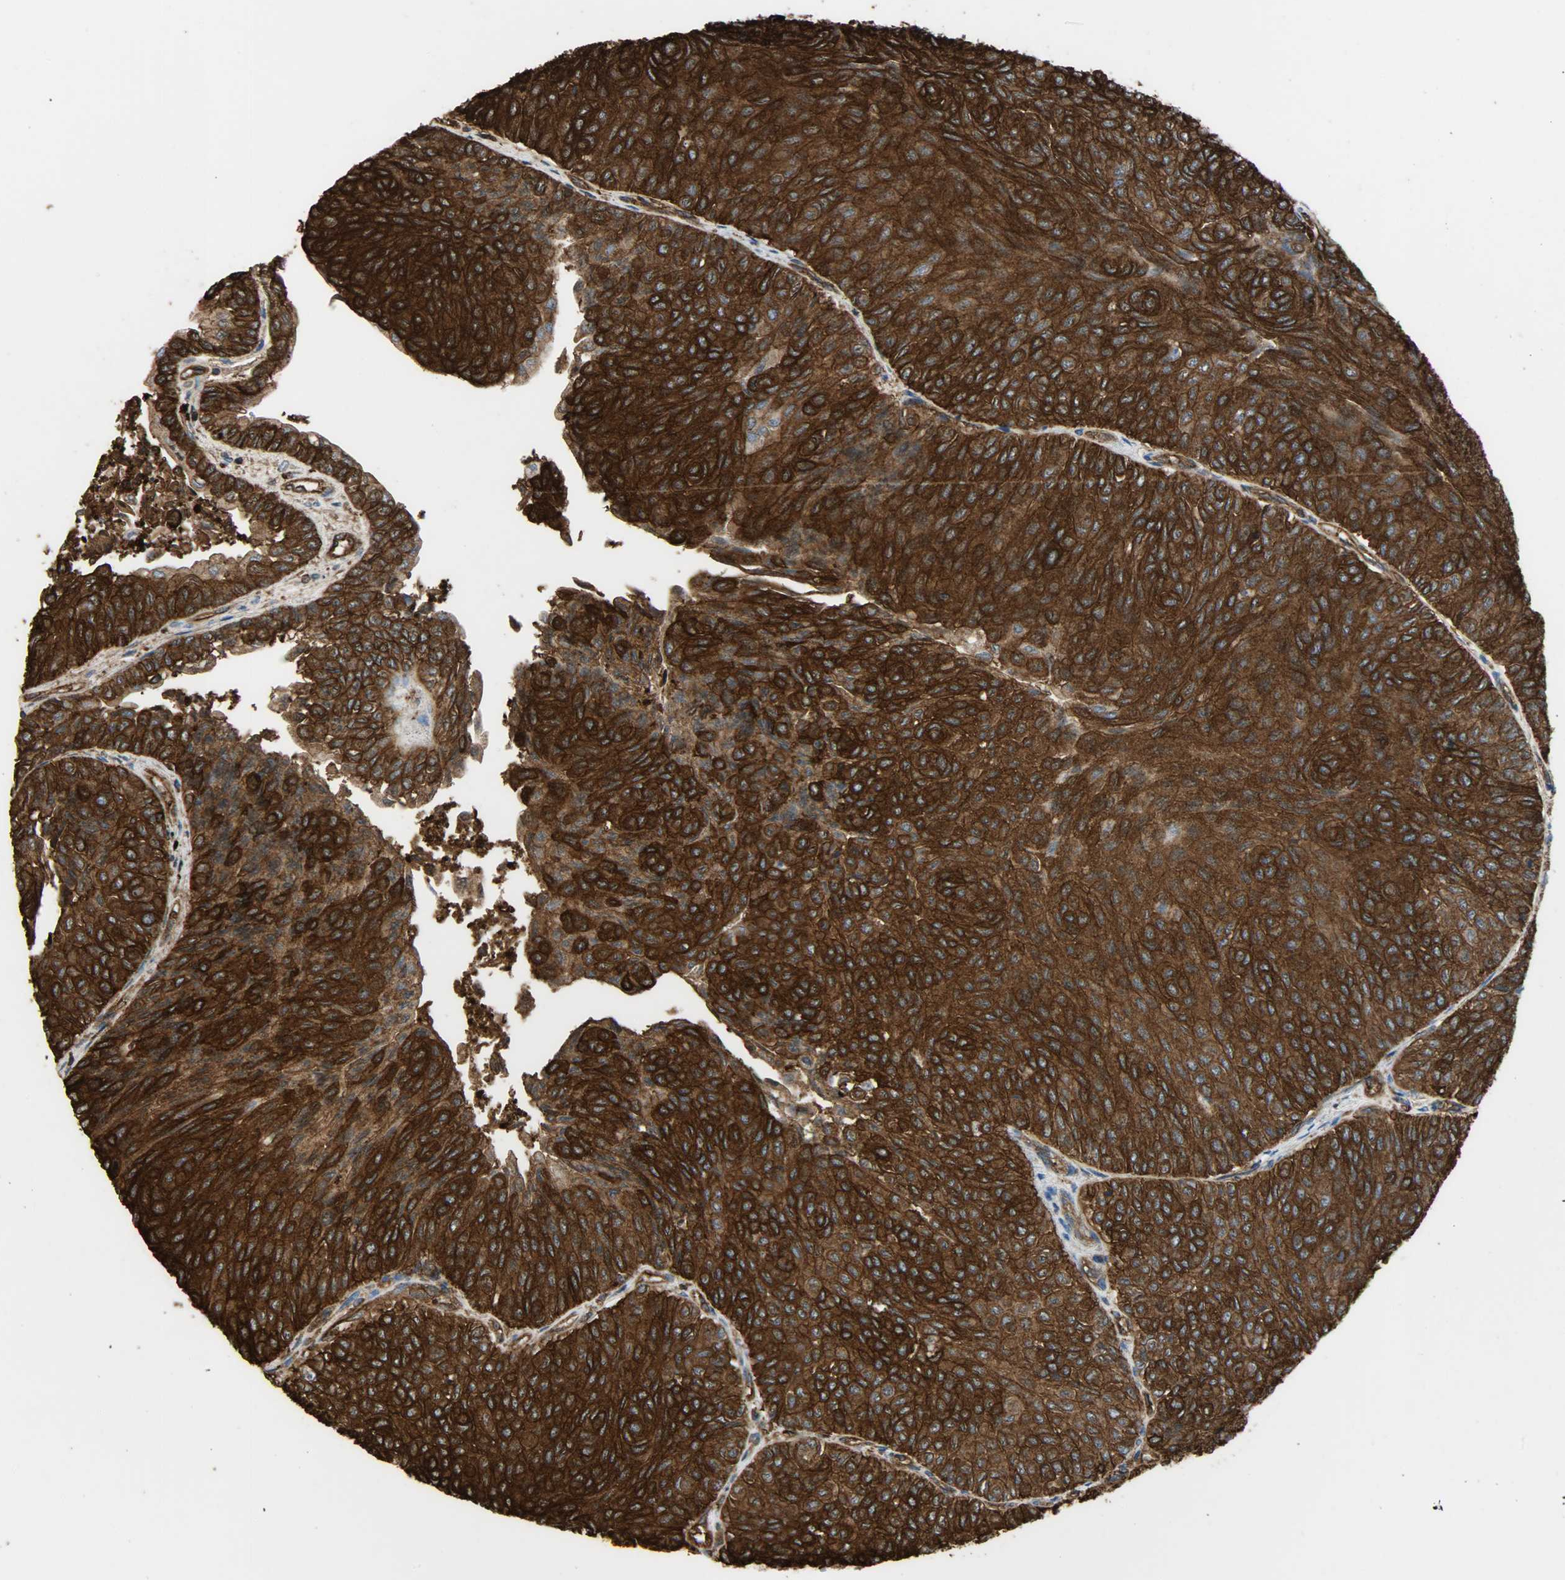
{"staining": {"intensity": "strong", "quantity": ">75%", "location": "cytoplasmic/membranous"}, "tissue": "urothelial cancer", "cell_type": "Tumor cells", "image_type": "cancer", "snomed": [{"axis": "morphology", "description": "Urothelial carcinoma, Low grade"}, {"axis": "topography", "description": "Urinary bladder"}], "caption": "Brown immunohistochemical staining in human low-grade urothelial carcinoma displays strong cytoplasmic/membranous expression in approximately >75% of tumor cells.", "gene": "VASP", "patient": {"sex": "male", "age": 78}}